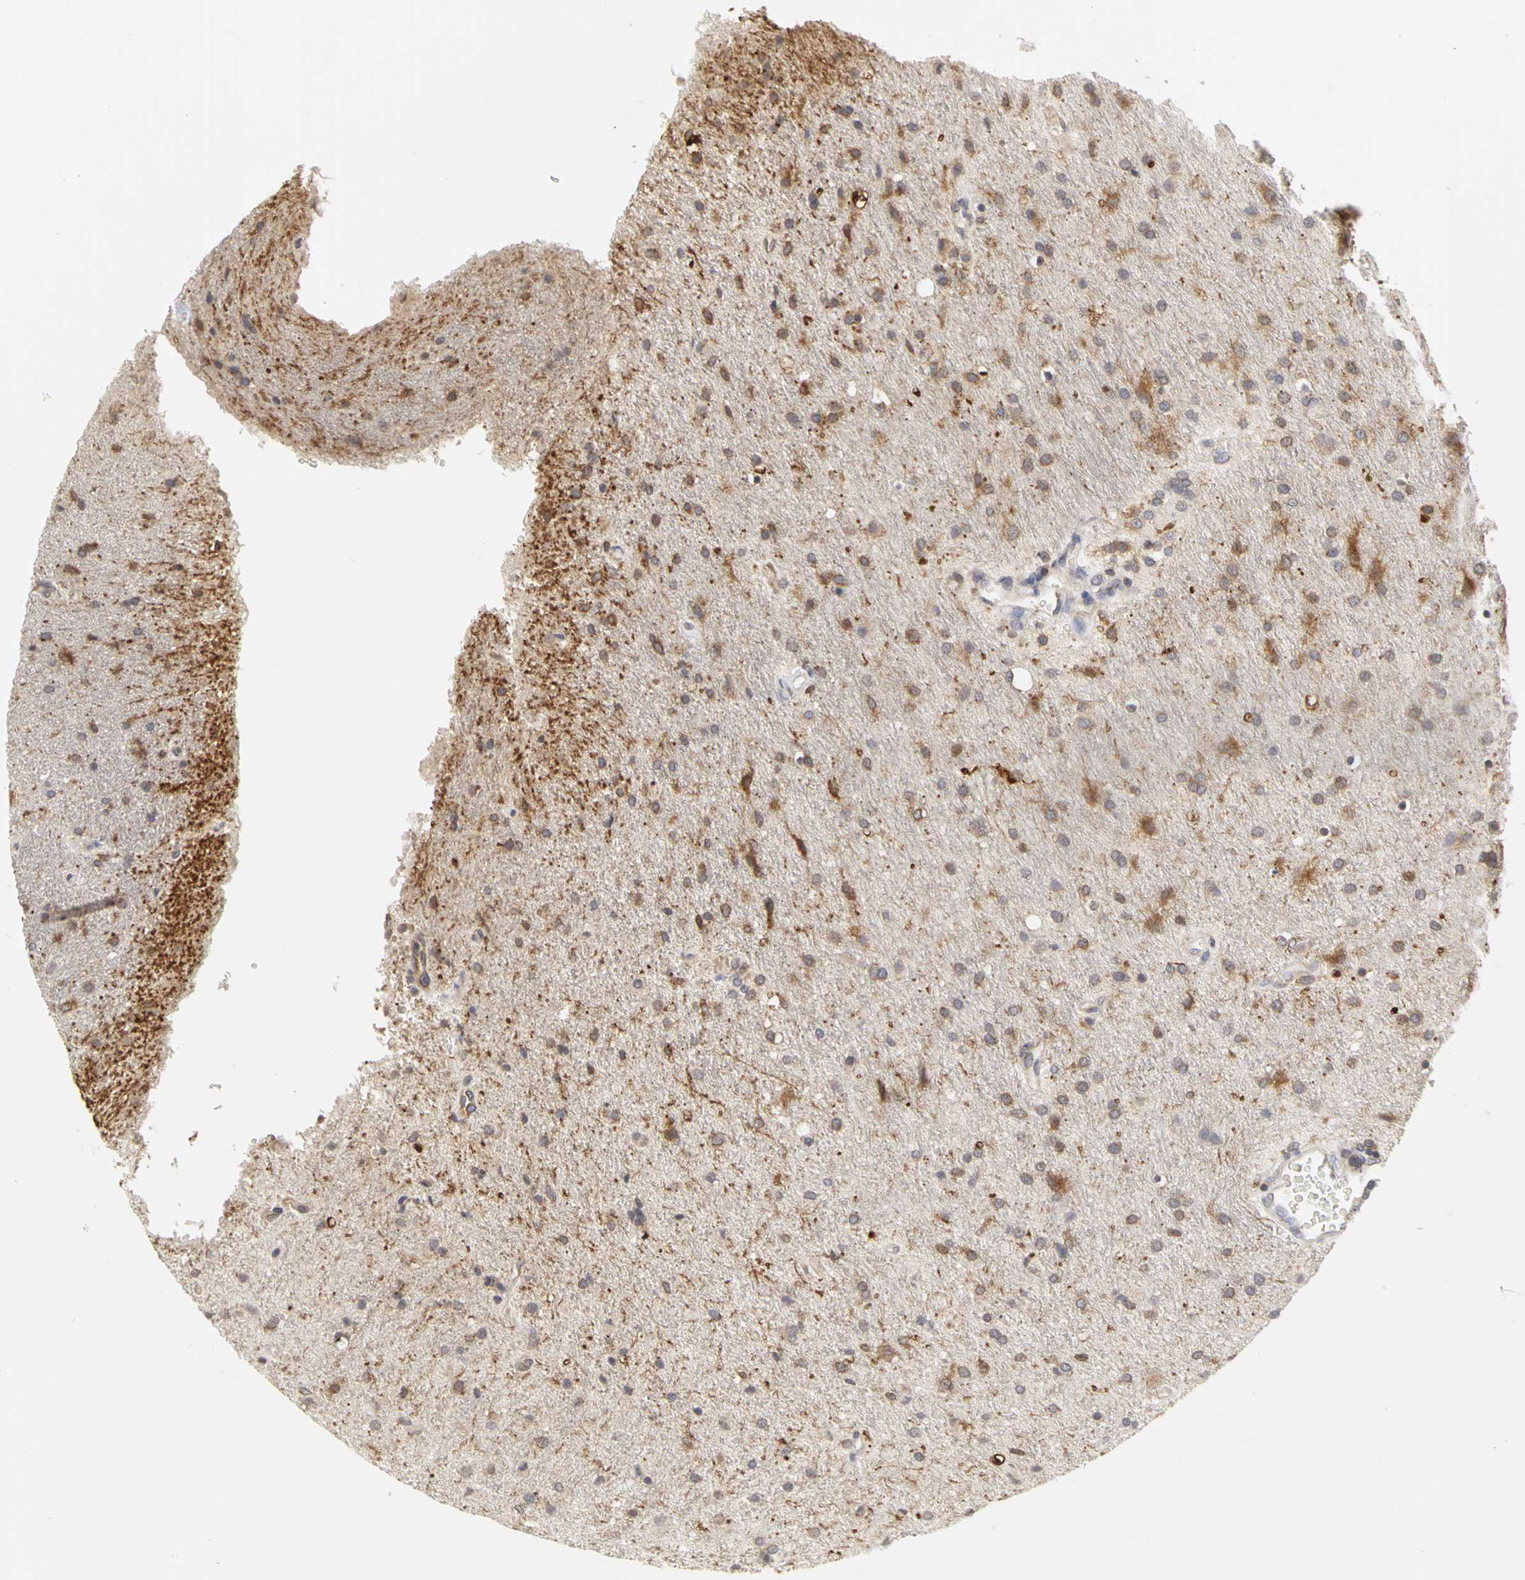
{"staining": {"intensity": "moderate", "quantity": "25%-75%", "location": "cytoplasmic/membranous"}, "tissue": "glioma", "cell_type": "Tumor cells", "image_type": "cancer", "snomed": [{"axis": "morphology", "description": "Normal tissue, NOS"}, {"axis": "morphology", "description": "Glioma, malignant, High grade"}, {"axis": "topography", "description": "Cerebral cortex"}], "caption": "The photomicrograph displays immunohistochemical staining of malignant glioma (high-grade). There is moderate cytoplasmic/membranous positivity is identified in about 25%-75% of tumor cells.", "gene": "IRAK1", "patient": {"sex": "male", "age": 56}}